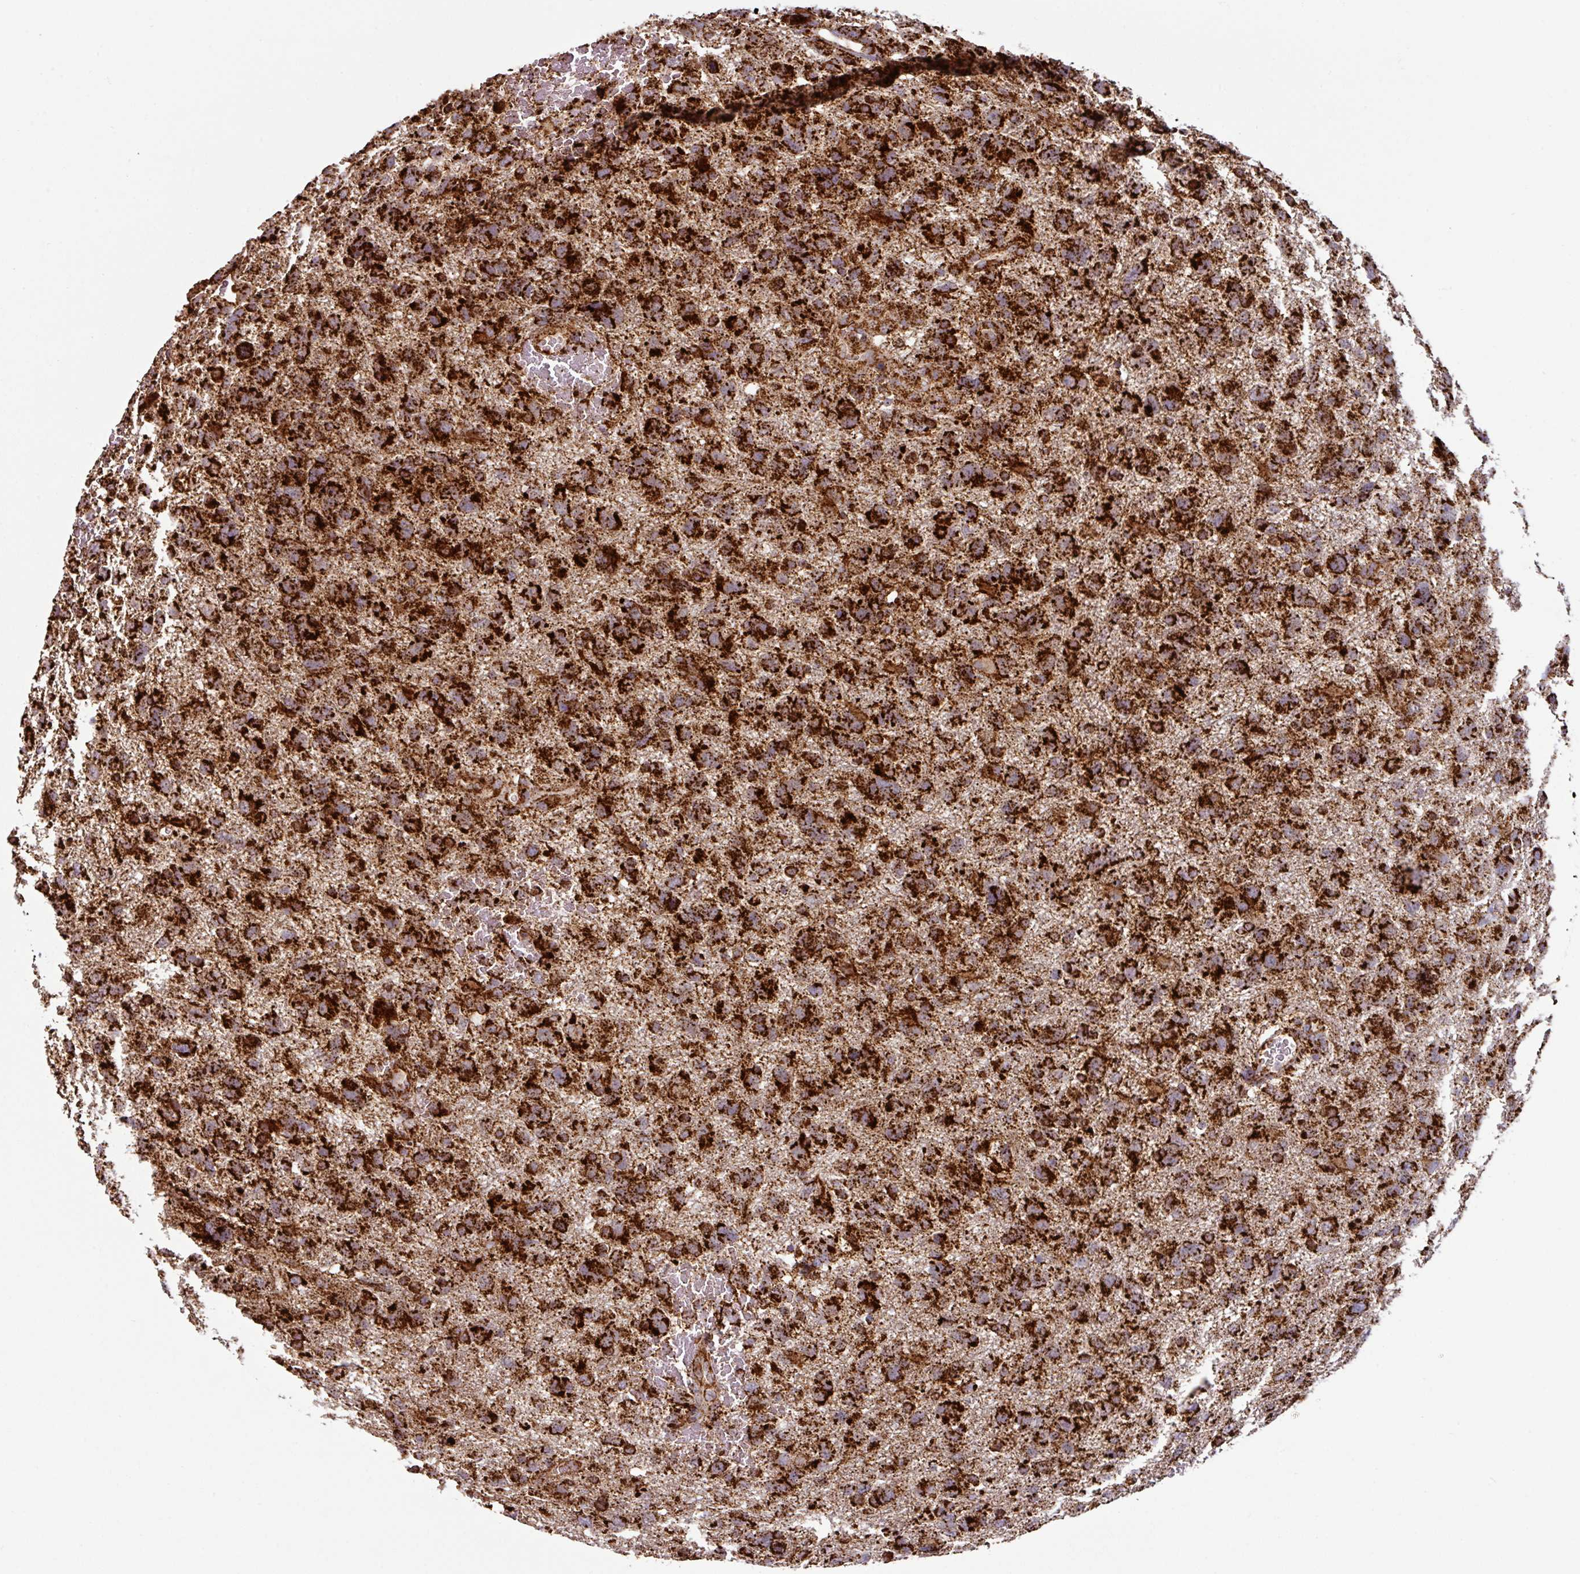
{"staining": {"intensity": "strong", "quantity": ">75%", "location": "cytoplasmic/membranous"}, "tissue": "glioma", "cell_type": "Tumor cells", "image_type": "cancer", "snomed": [{"axis": "morphology", "description": "Glioma, malignant, High grade"}, {"axis": "topography", "description": "Brain"}], "caption": "Strong cytoplasmic/membranous positivity is identified in approximately >75% of tumor cells in high-grade glioma (malignant).", "gene": "TRAP1", "patient": {"sex": "male", "age": 61}}